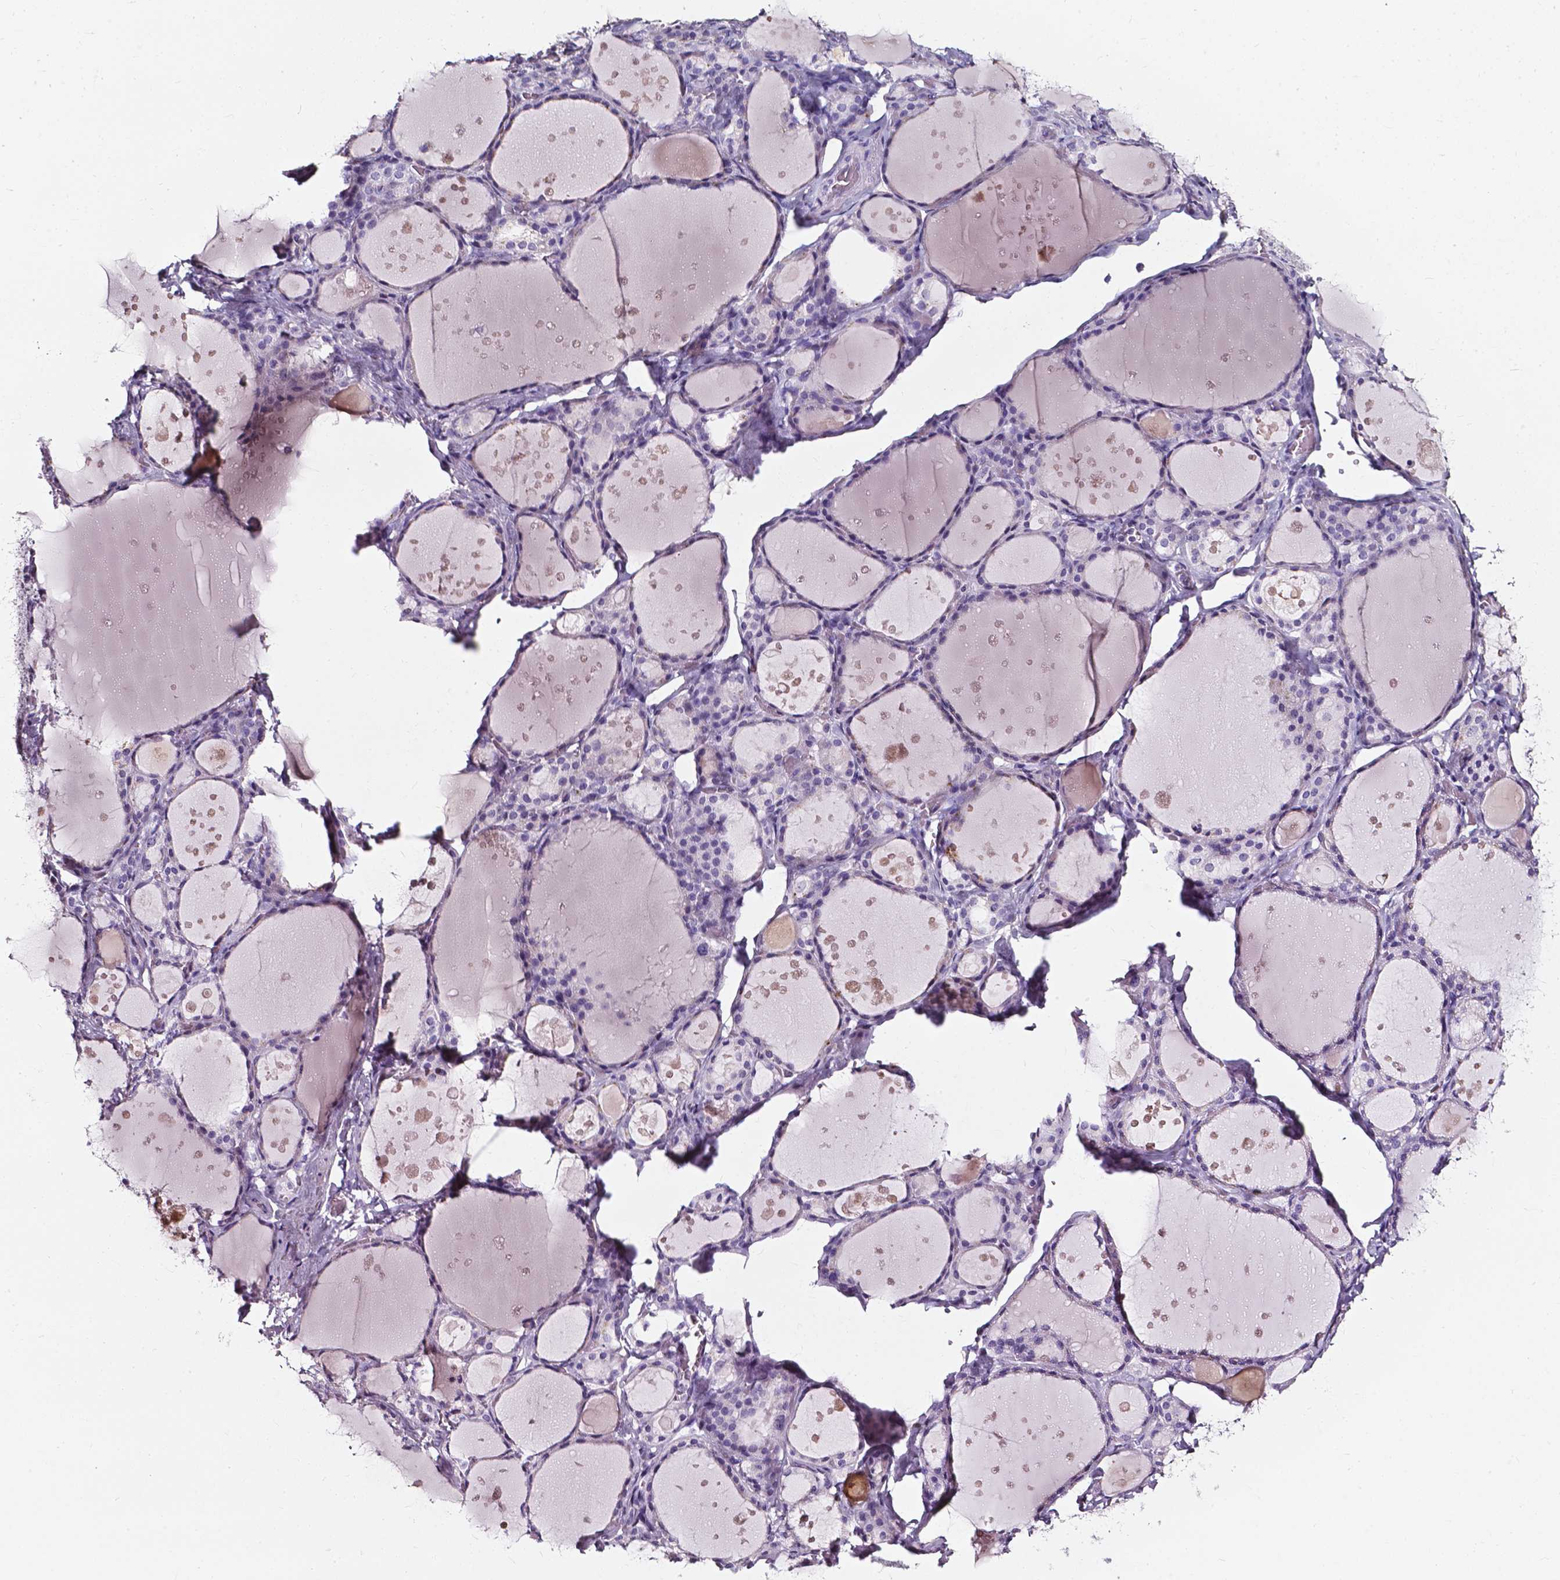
{"staining": {"intensity": "negative", "quantity": "none", "location": "none"}, "tissue": "thyroid gland", "cell_type": "Glandular cells", "image_type": "normal", "snomed": [{"axis": "morphology", "description": "Normal tissue, NOS"}, {"axis": "topography", "description": "Thyroid gland"}], "caption": "IHC of benign thyroid gland shows no staining in glandular cells.", "gene": "AKR1B10", "patient": {"sex": "male", "age": 68}}